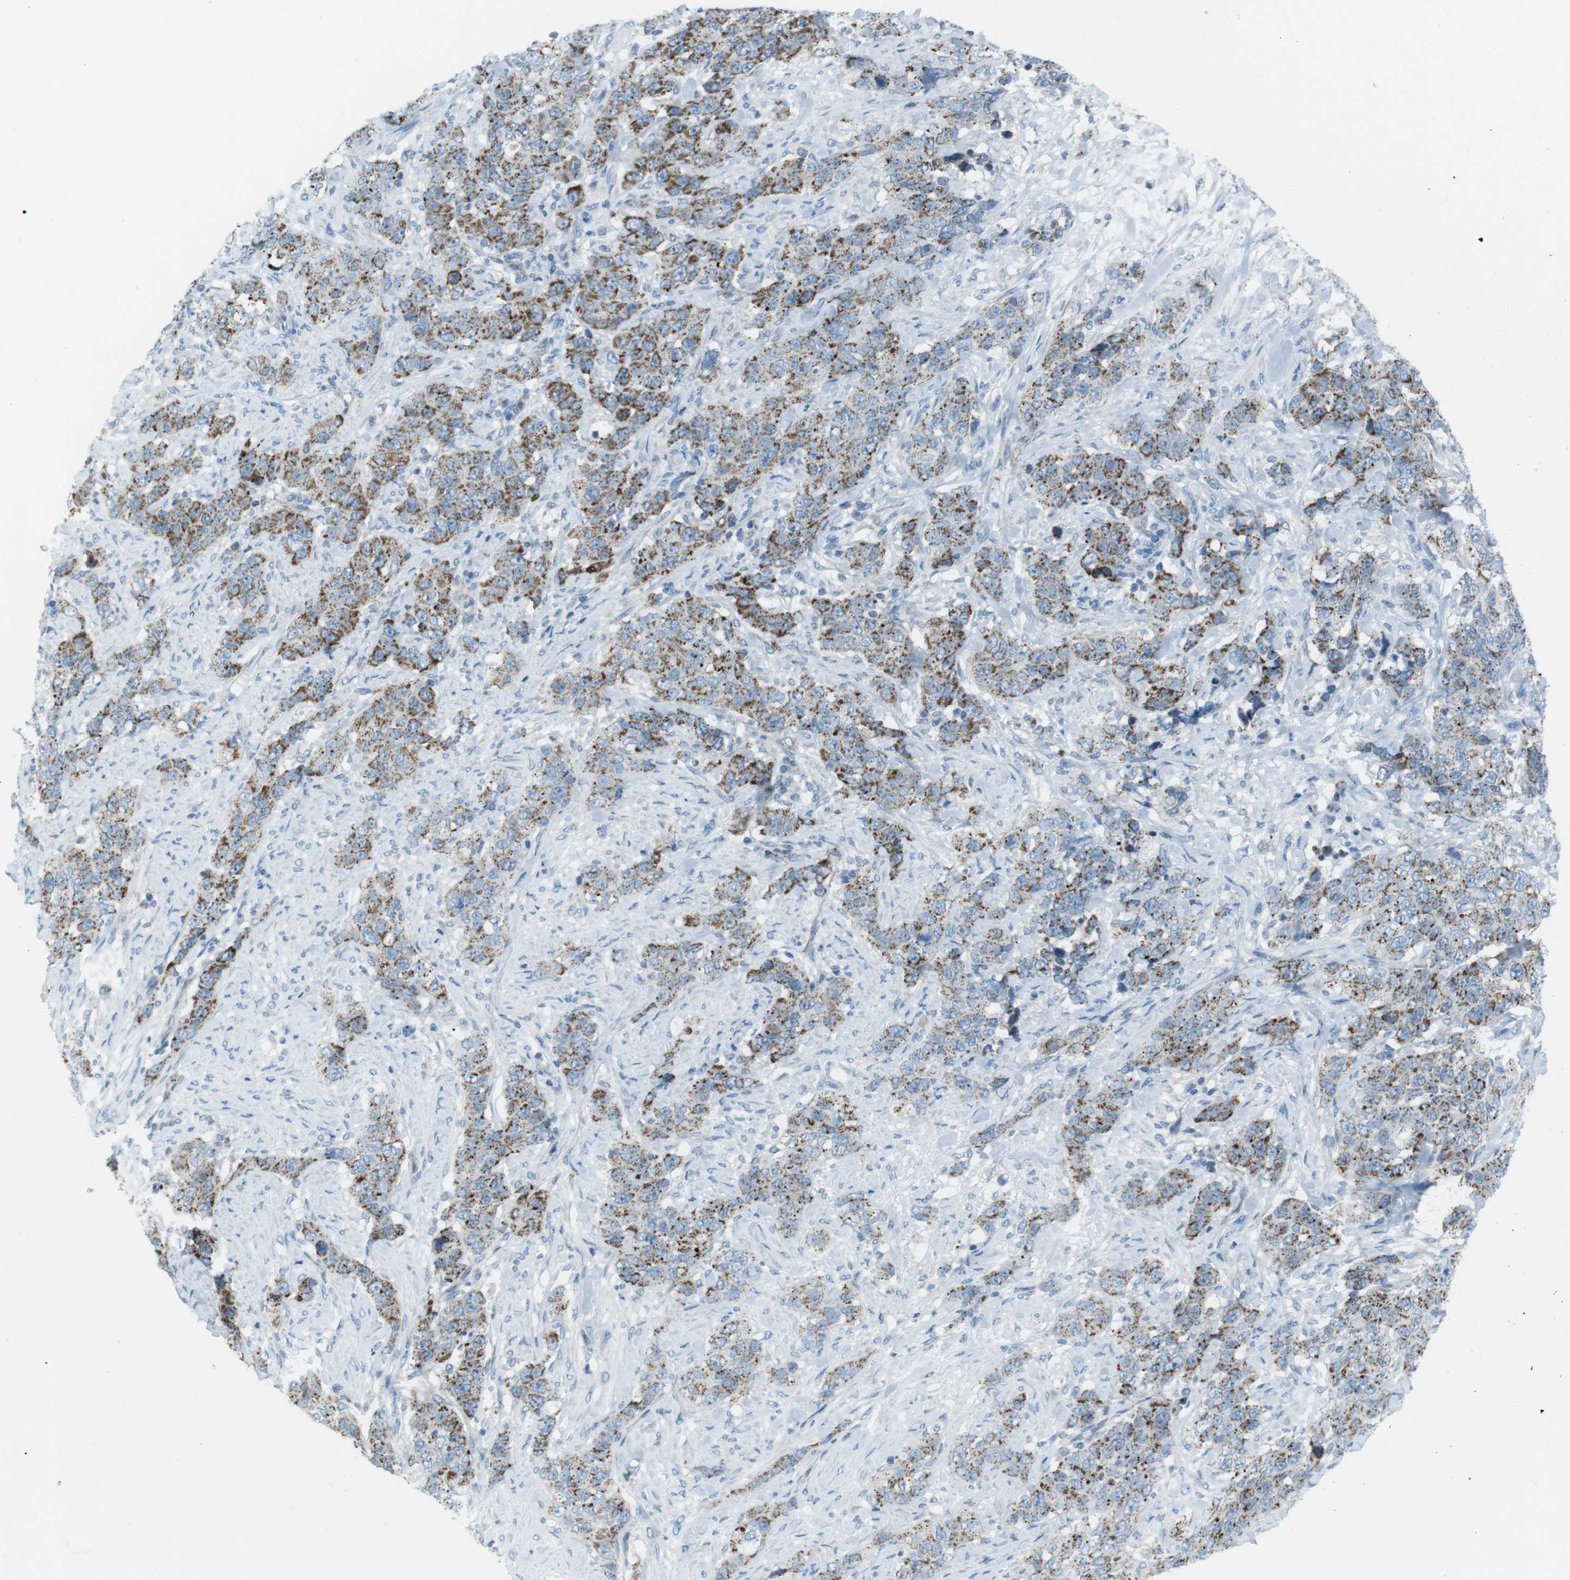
{"staining": {"intensity": "strong", "quantity": "25%-75%", "location": "cytoplasmic/membranous"}, "tissue": "stomach cancer", "cell_type": "Tumor cells", "image_type": "cancer", "snomed": [{"axis": "morphology", "description": "Adenocarcinoma, NOS"}, {"axis": "topography", "description": "Stomach"}], "caption": "DAB (3,3'-diaminobenzidine) immunohistochemical staining of stomach cancer (adenocarcinoma) displays strong cytoplasmic/membranous protein staining in about 25%-75% of tumor cells.", "gene": "DNAJA3", "patient": {"sex": "male", "age": 48}}